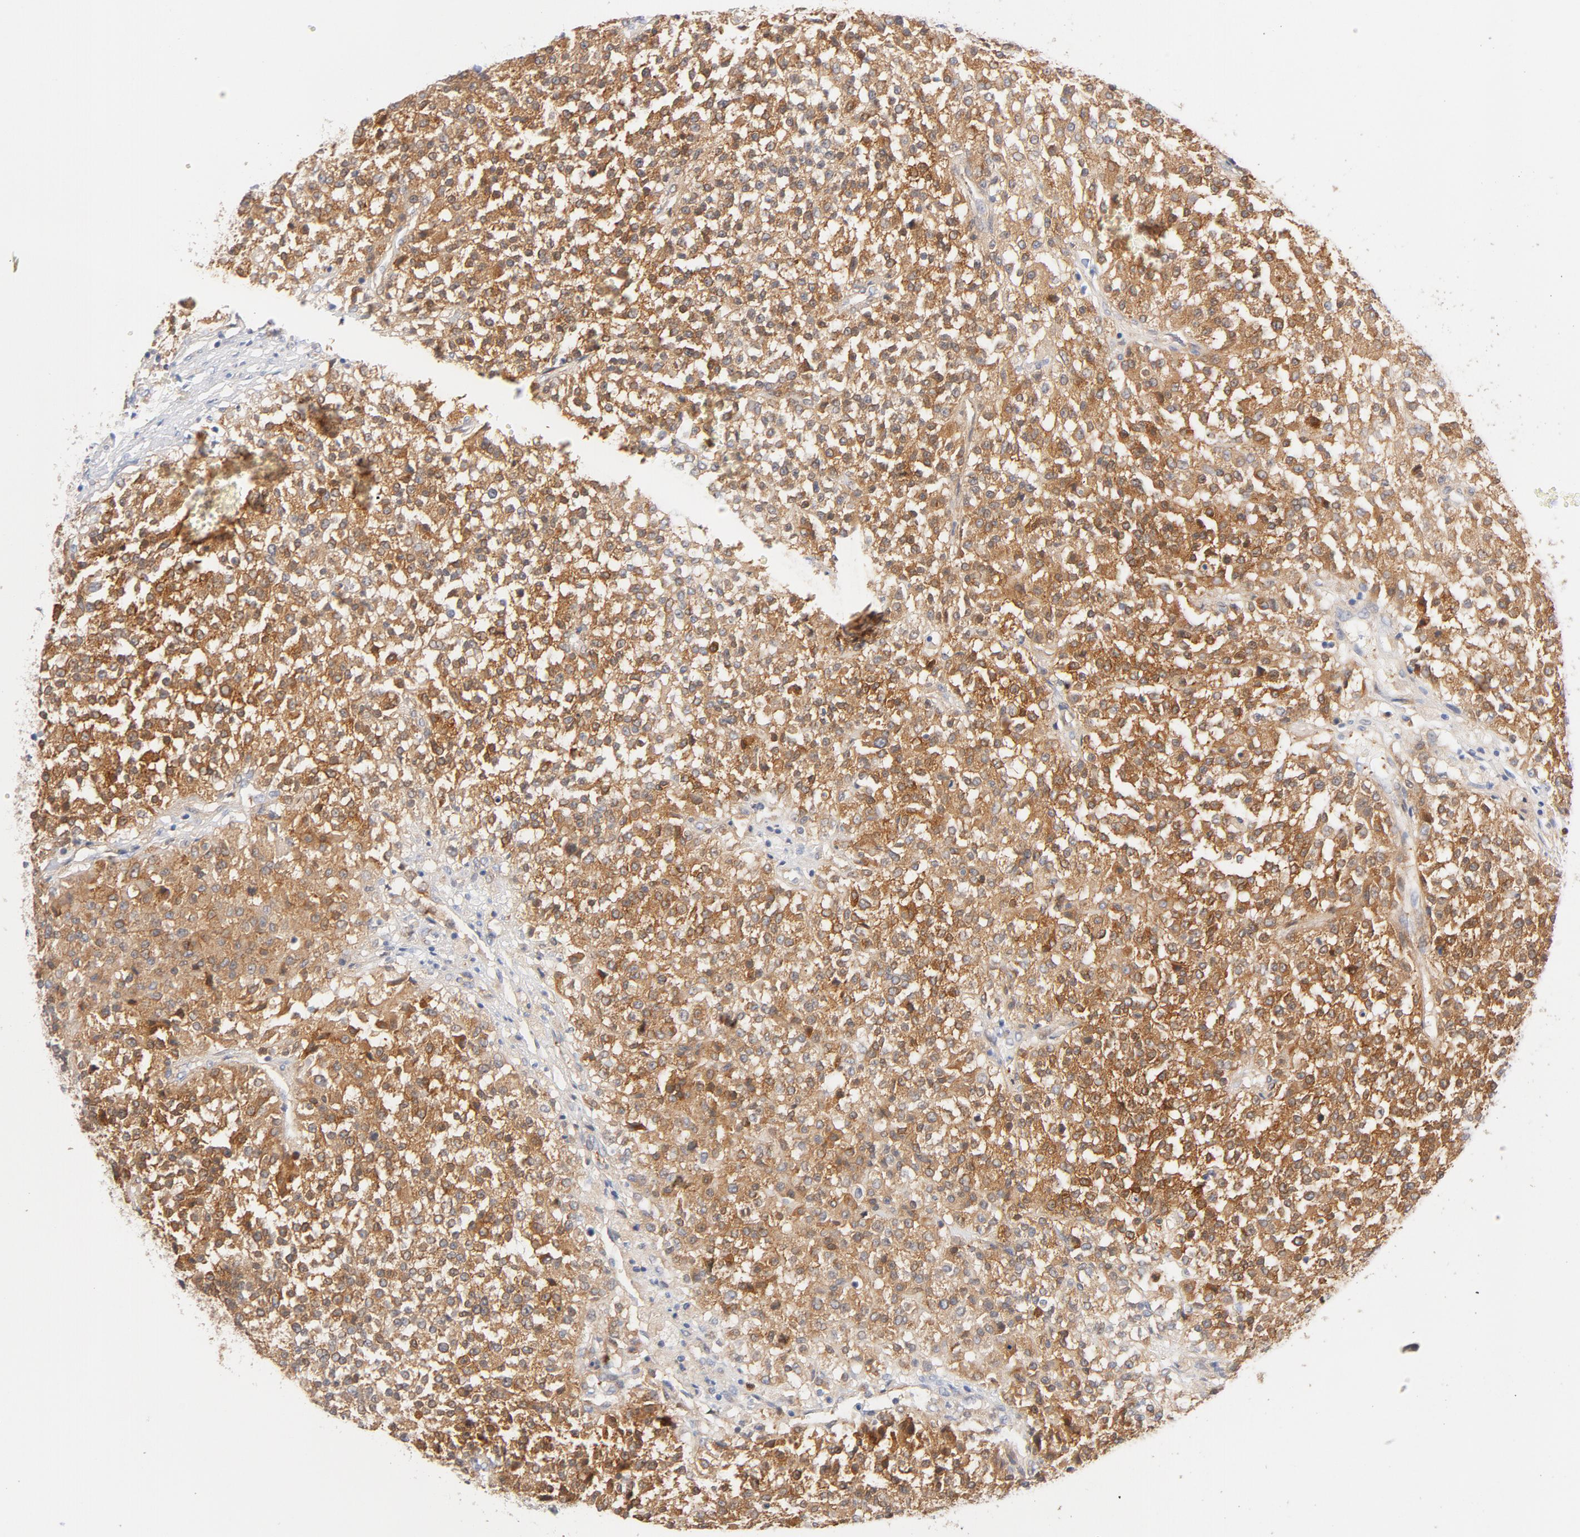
{"staining": {"intensity": "strong", "quantity": ">75%", "location": "cytoplasmic/membranous"}, "tissue": "testis cancer", "cell_type": "Tumor cells", "image_type": "cancer", "snomed": [{"axis": "morphology", "description": "Seminoma, NOS"}, {"axis": "topography", "description": "Testis"}], "caption": "Tumor cells show strong cytoplasmic/membranous staining in about >75% of cells in testis cancer.", "gene": "SRC", "patient": {"sex": "male", "age": 59}}